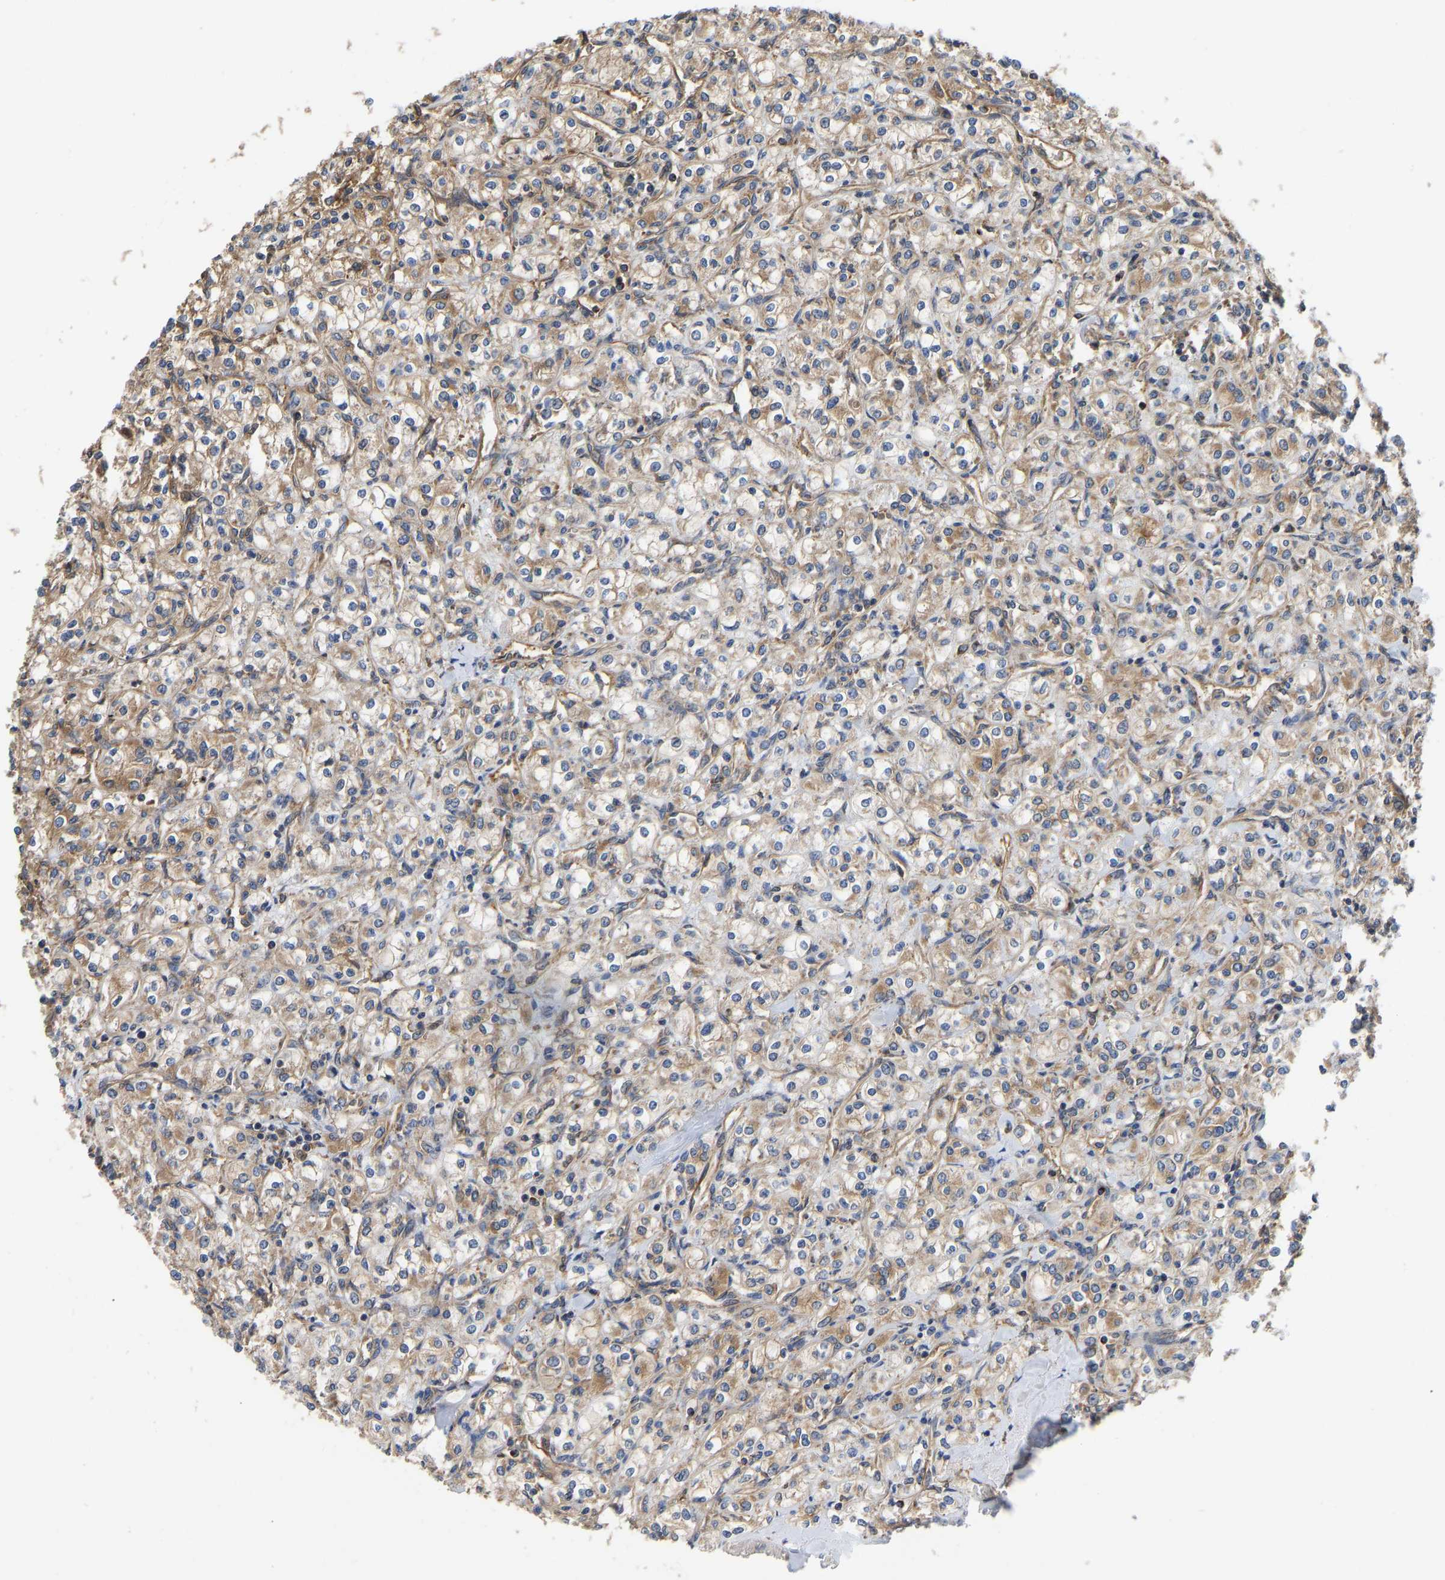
{"staining": {"intensity": "moderate", "quantity": ">75%", "location": "cytoplasmic/membranous"}, "tissue": "renal cancer", "cell_type": "Tumor cells", "image_type": "cancer", "snomed": [{"axis": "morphology", "description": "Adenocarcinoma, NOS"}, {"axis": "topography", "description": "Kidney"}], "caption": "Adenocarcinoma (renal) was stained to show a protein in brown. There is medium levels of moderate cytoplasmic/membranous expression in approximately >75% of tumor cells. The staining is performed using DAB brown chromogen to label protein expression. The nuclei are counter-stained blue using hematoxylin.", "gene": "FLNB", "patient": {"sex": "male", "age": 77}}